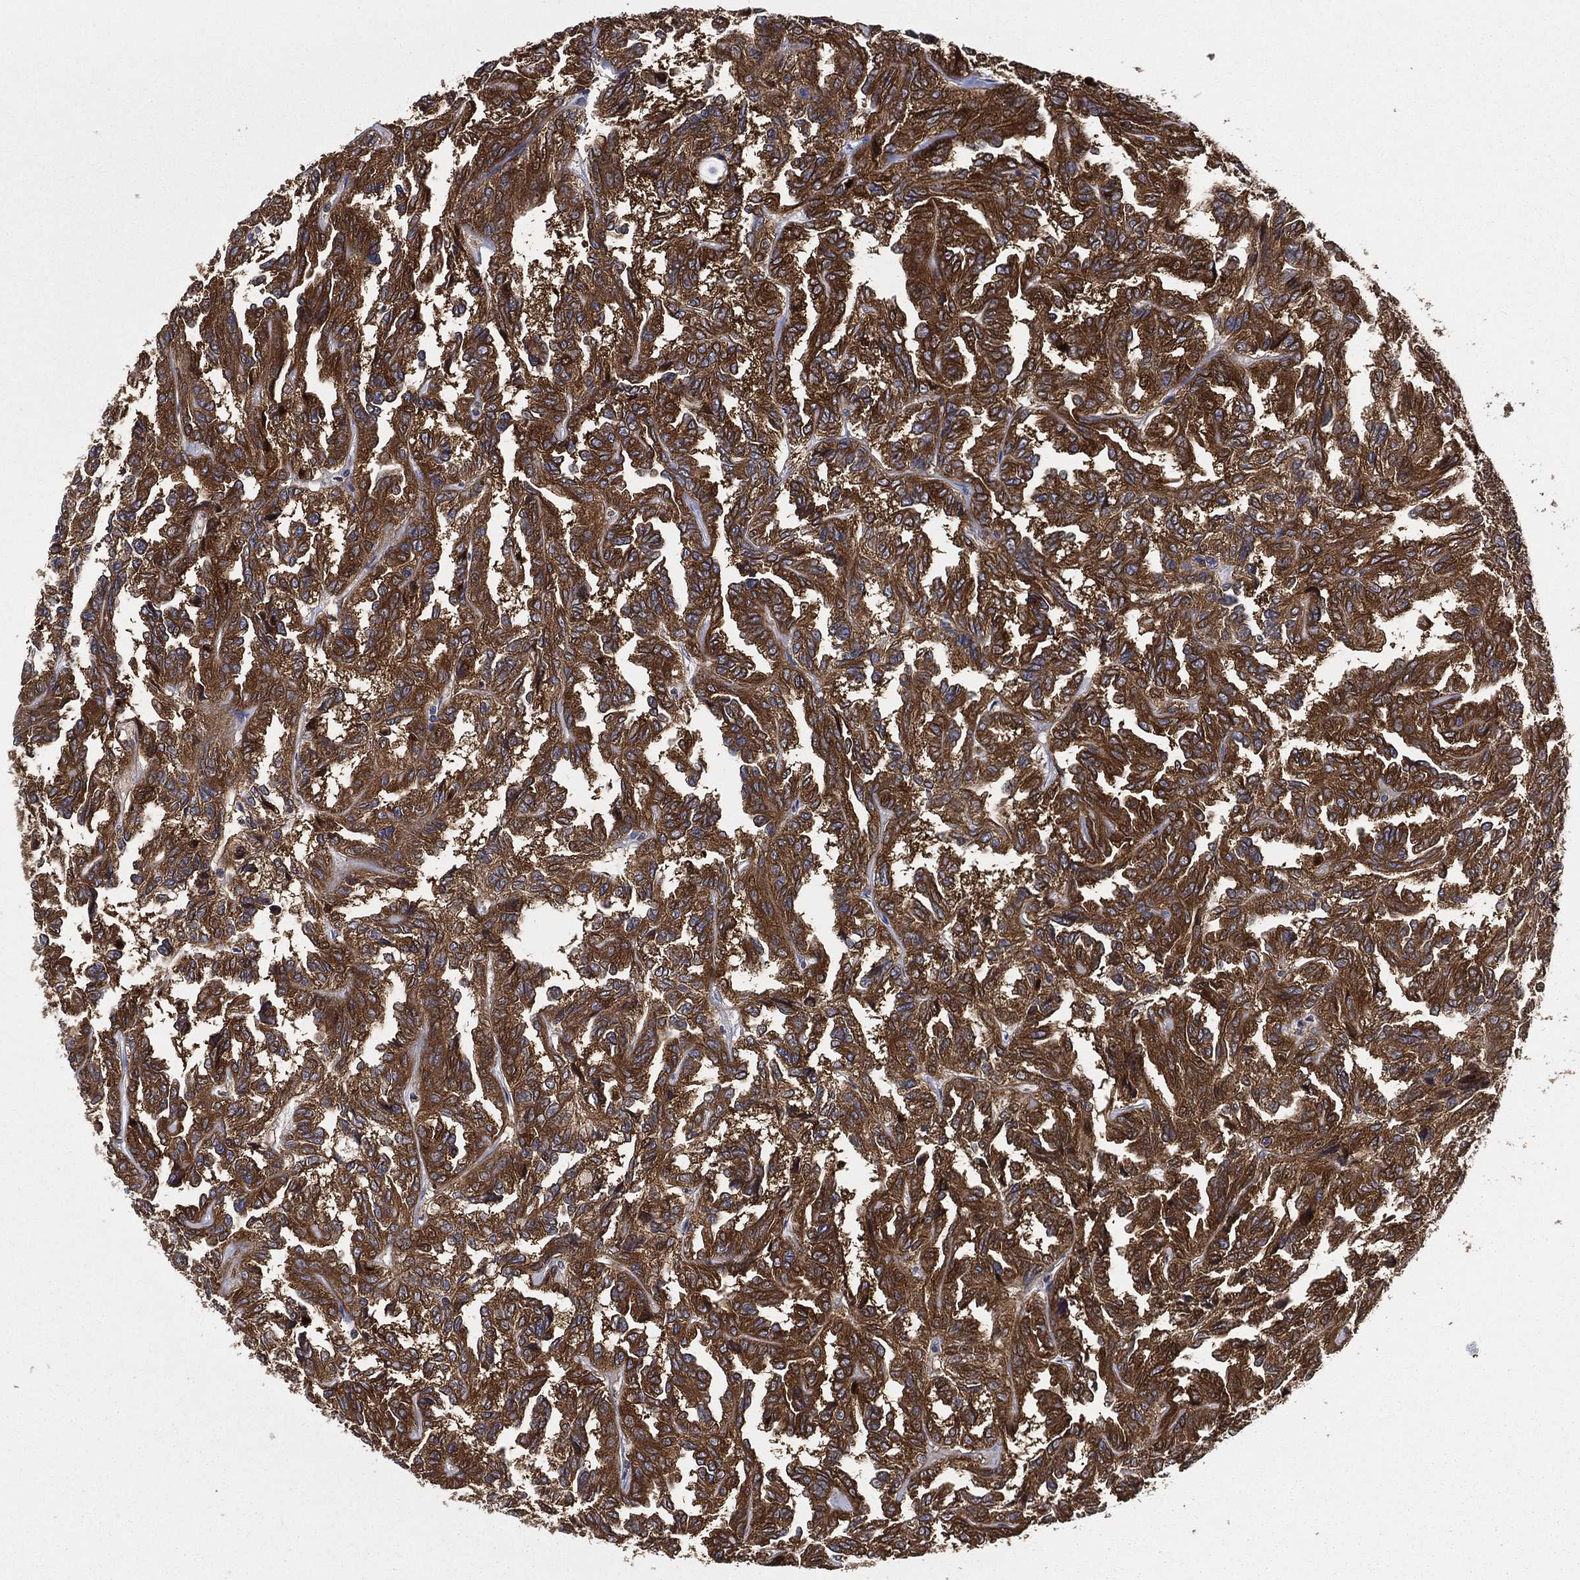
{"staining": {"intensity": "strong", "quantity": ">75%", "location": "cytoplasmic/membranous"}, "tissue": "renal cancer", "cell_type": "Tumor cells", "image_type": "cancer", "snomed": [{"axis": "morphology", "description": "Adenocarcinoma, NOS"}, {"axis": "topography", "description": "Kidney"}], "caption": "Protein expression analysis of human adenocarcinoma (renal) reveals strong cytoplasmic/membranous positivity in approximately >75% of tumor cells.", "gene": "SMPD3", "patient": {"sex": "male", "age": 79}}